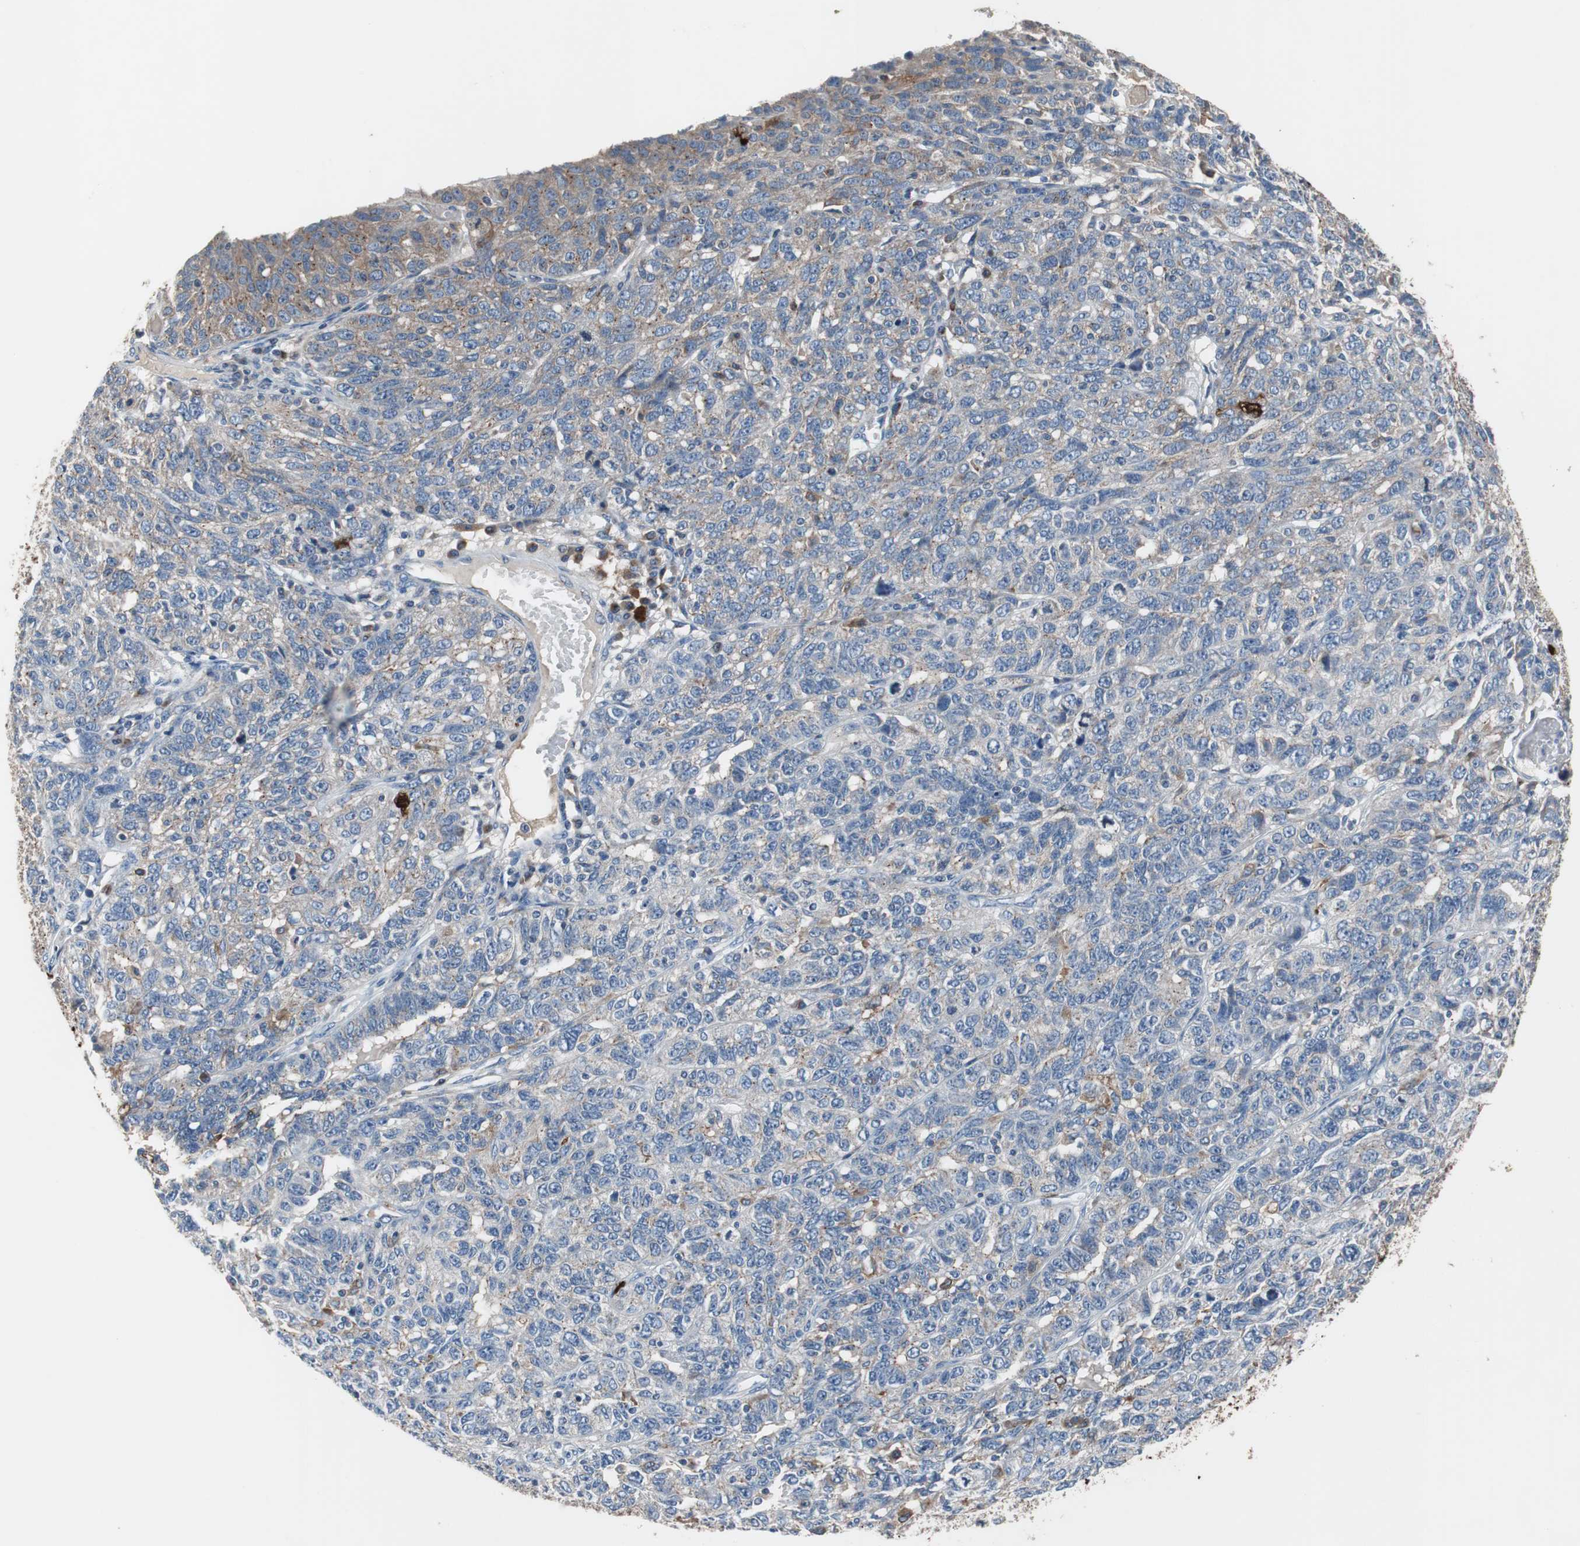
{"staining": {"intensity": "moderate", "quantity": "25%-75%", "location": "cytoplasmic/membranous"}, "tissue": "ovarian cancer", "cell_type": "Tumor cells", "image_type": "cancer", "snomed": [{"axis": "morphology", "description": "Cystadenocarcinoma, serous, NOS"}, {"axis": "topography", "description": "Ovary"}], "caption": "Moderate cytoplasmic/membranous staining is seen in about 25%-75% of tumor cells in ovarian serous cystadenocarcinoma.", "gene": "CALB2", "patient": {"sex": "female", "age": 71}}